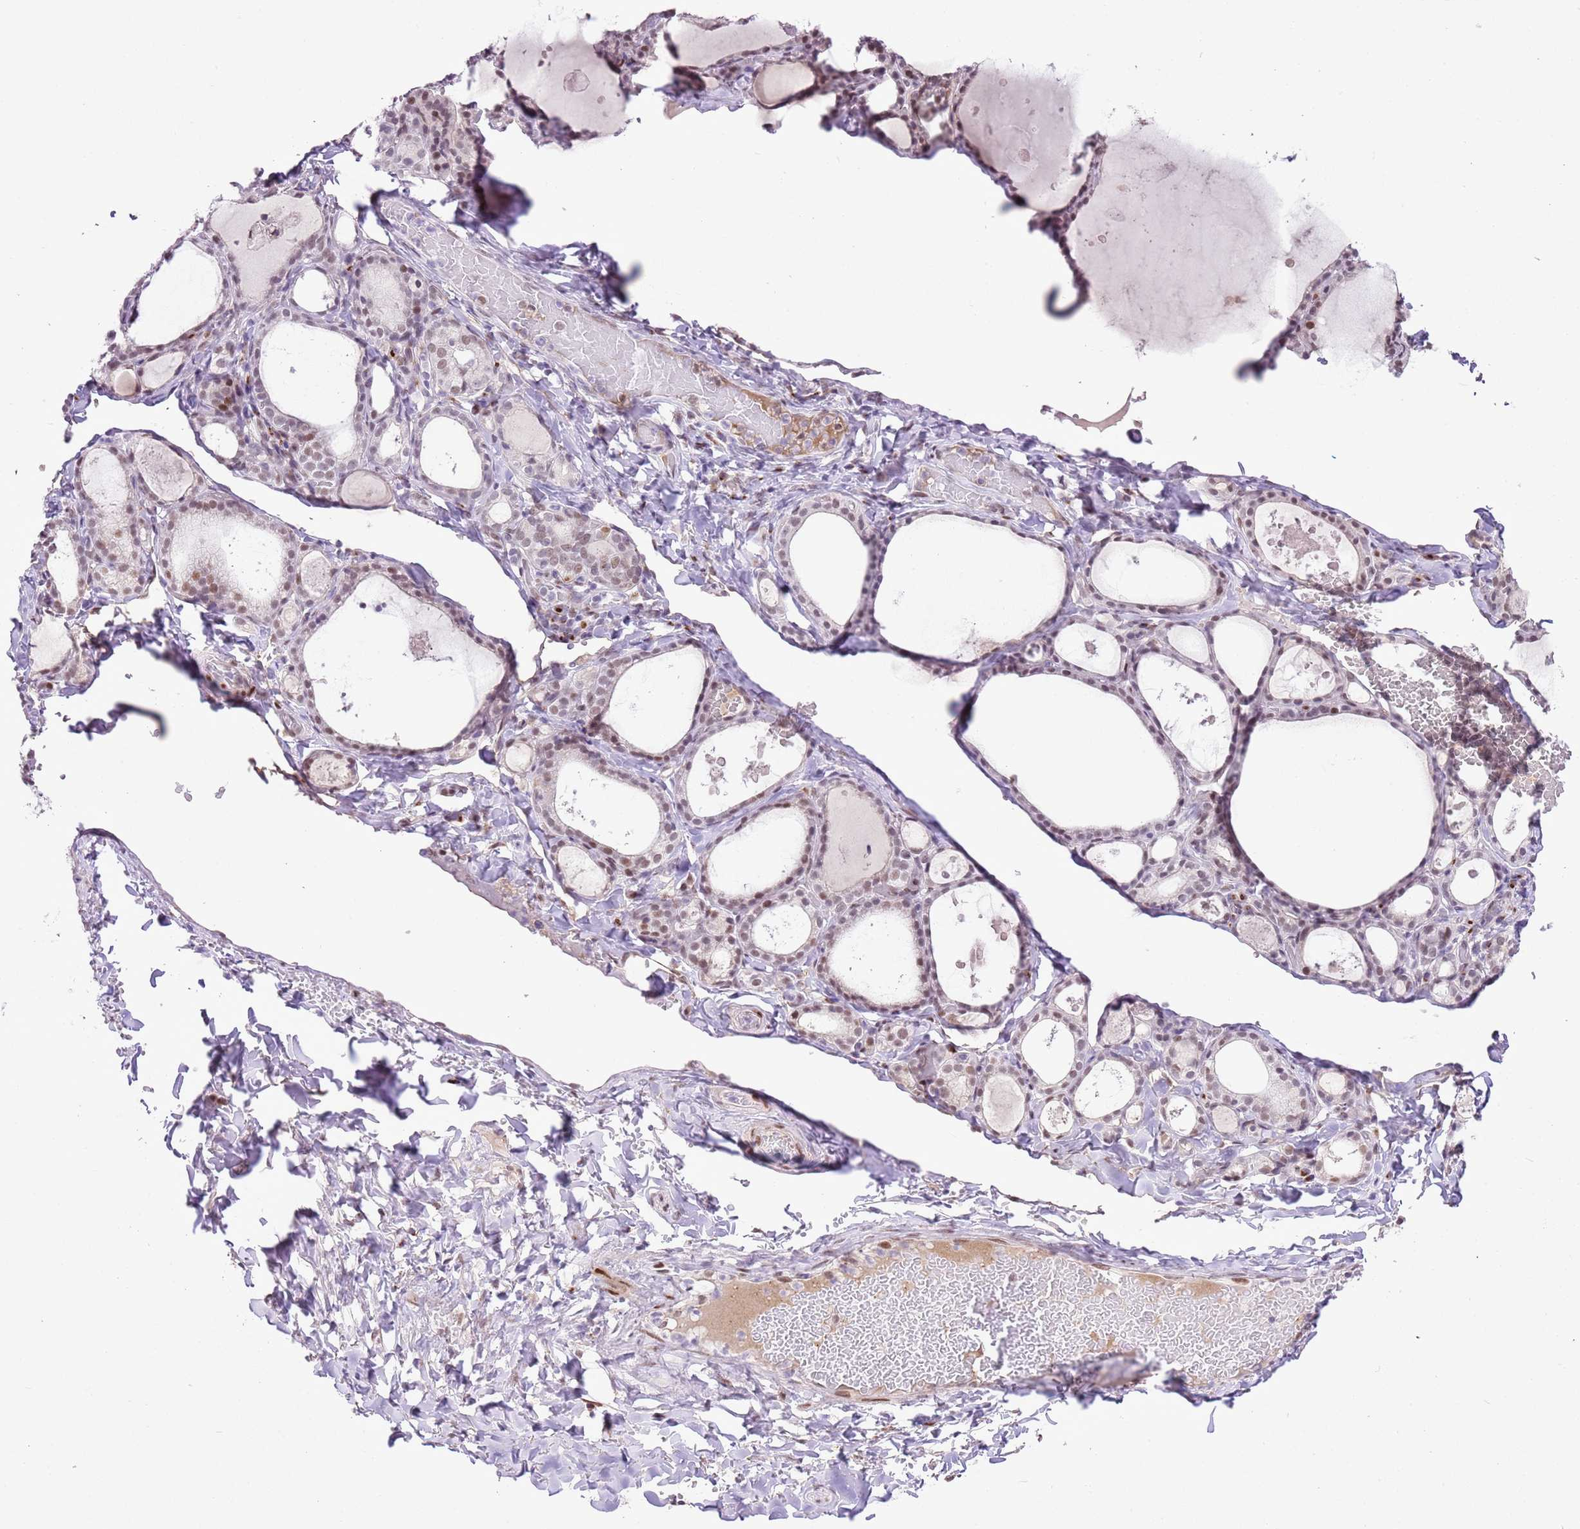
{"staining": {"intensity": "weak", "quantity": "25%-75%", "location": "nuclear"}, "tissue": "thyroid gland", "cell_type": "Glandular cells", "image_type": "normal", "snomed": [{"axis": "morphology", "description": "Normal tissue, NOS"}, {"axis": "topography", "description": "Thyroid gland"}], "caption": "Weak nuclear expression is identified in about 25%-75% of glandular cells in benign thyroid gland. (Brightfield microscopy of DAB IHC at high magnification).", "gene": "NACC2", "patient": {"sex": "male", "age": 56}}